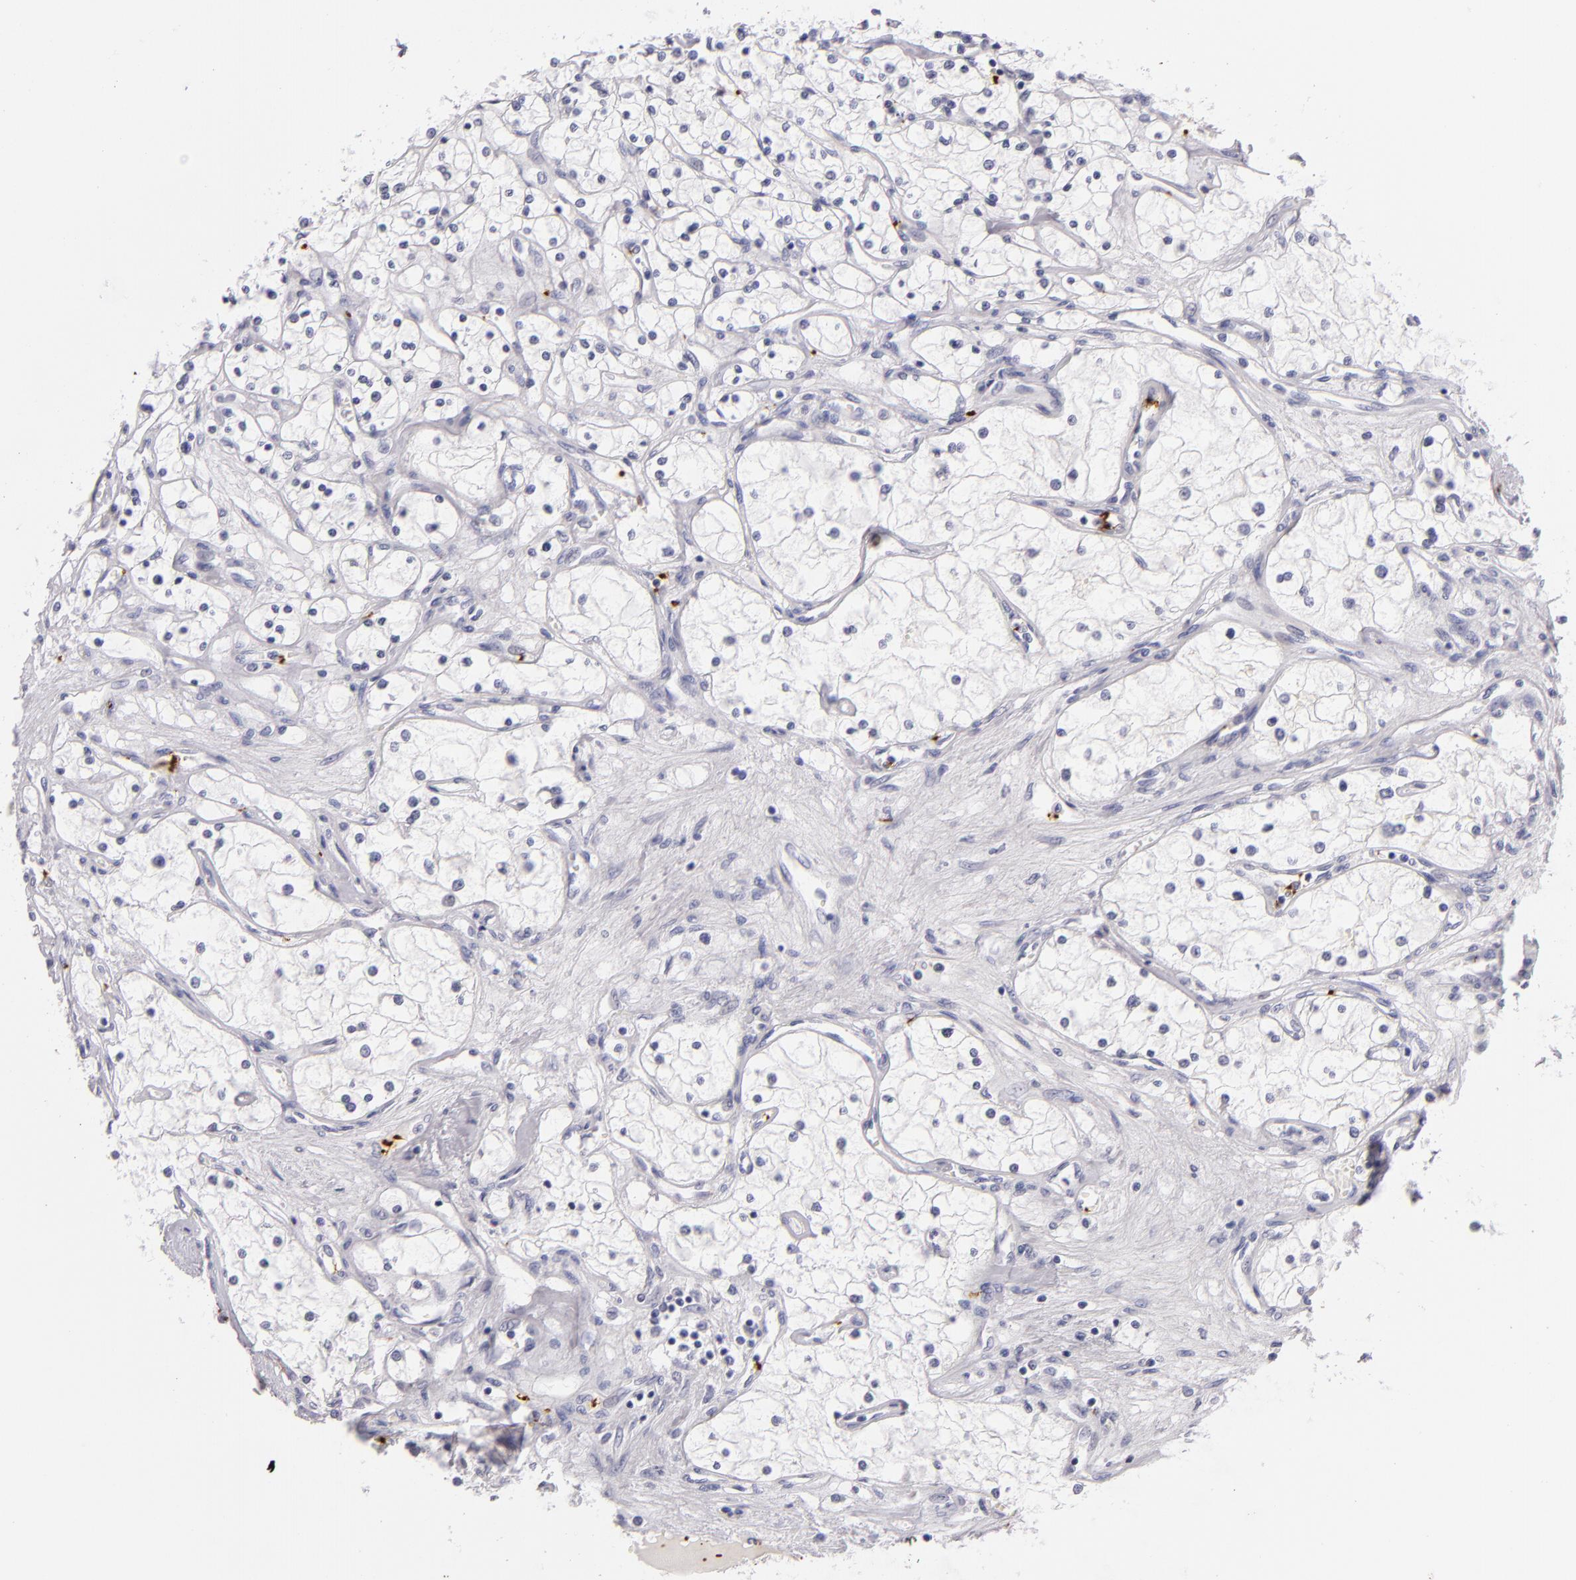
{"staining": {"intensity": "negative", "quantity": "none", "location": "none"}, "tissue": "renal cancer", "cell_type": "Tumor cells", "image_type": "cancer", "snomed": [{"axis": "morphology", "description": "Adenocarcinoma, NOS"}, {"axis": "topography", "description": "Kidney"}], "caption": "This photomicrograph is of renal cancer (adenocarcinoma) stained with immunohistochemistry to label a protein in brown with the nuclei are counter-stained blue. There is no staining in tumor cells. The staining was performed using DAB to visualize the protein expression in brown, while the nuclei were stained in blue with hematoxylin (Magnification: 20x).", "gene": "GP1BA", "patient": {"sex": "male", "age": 61}}